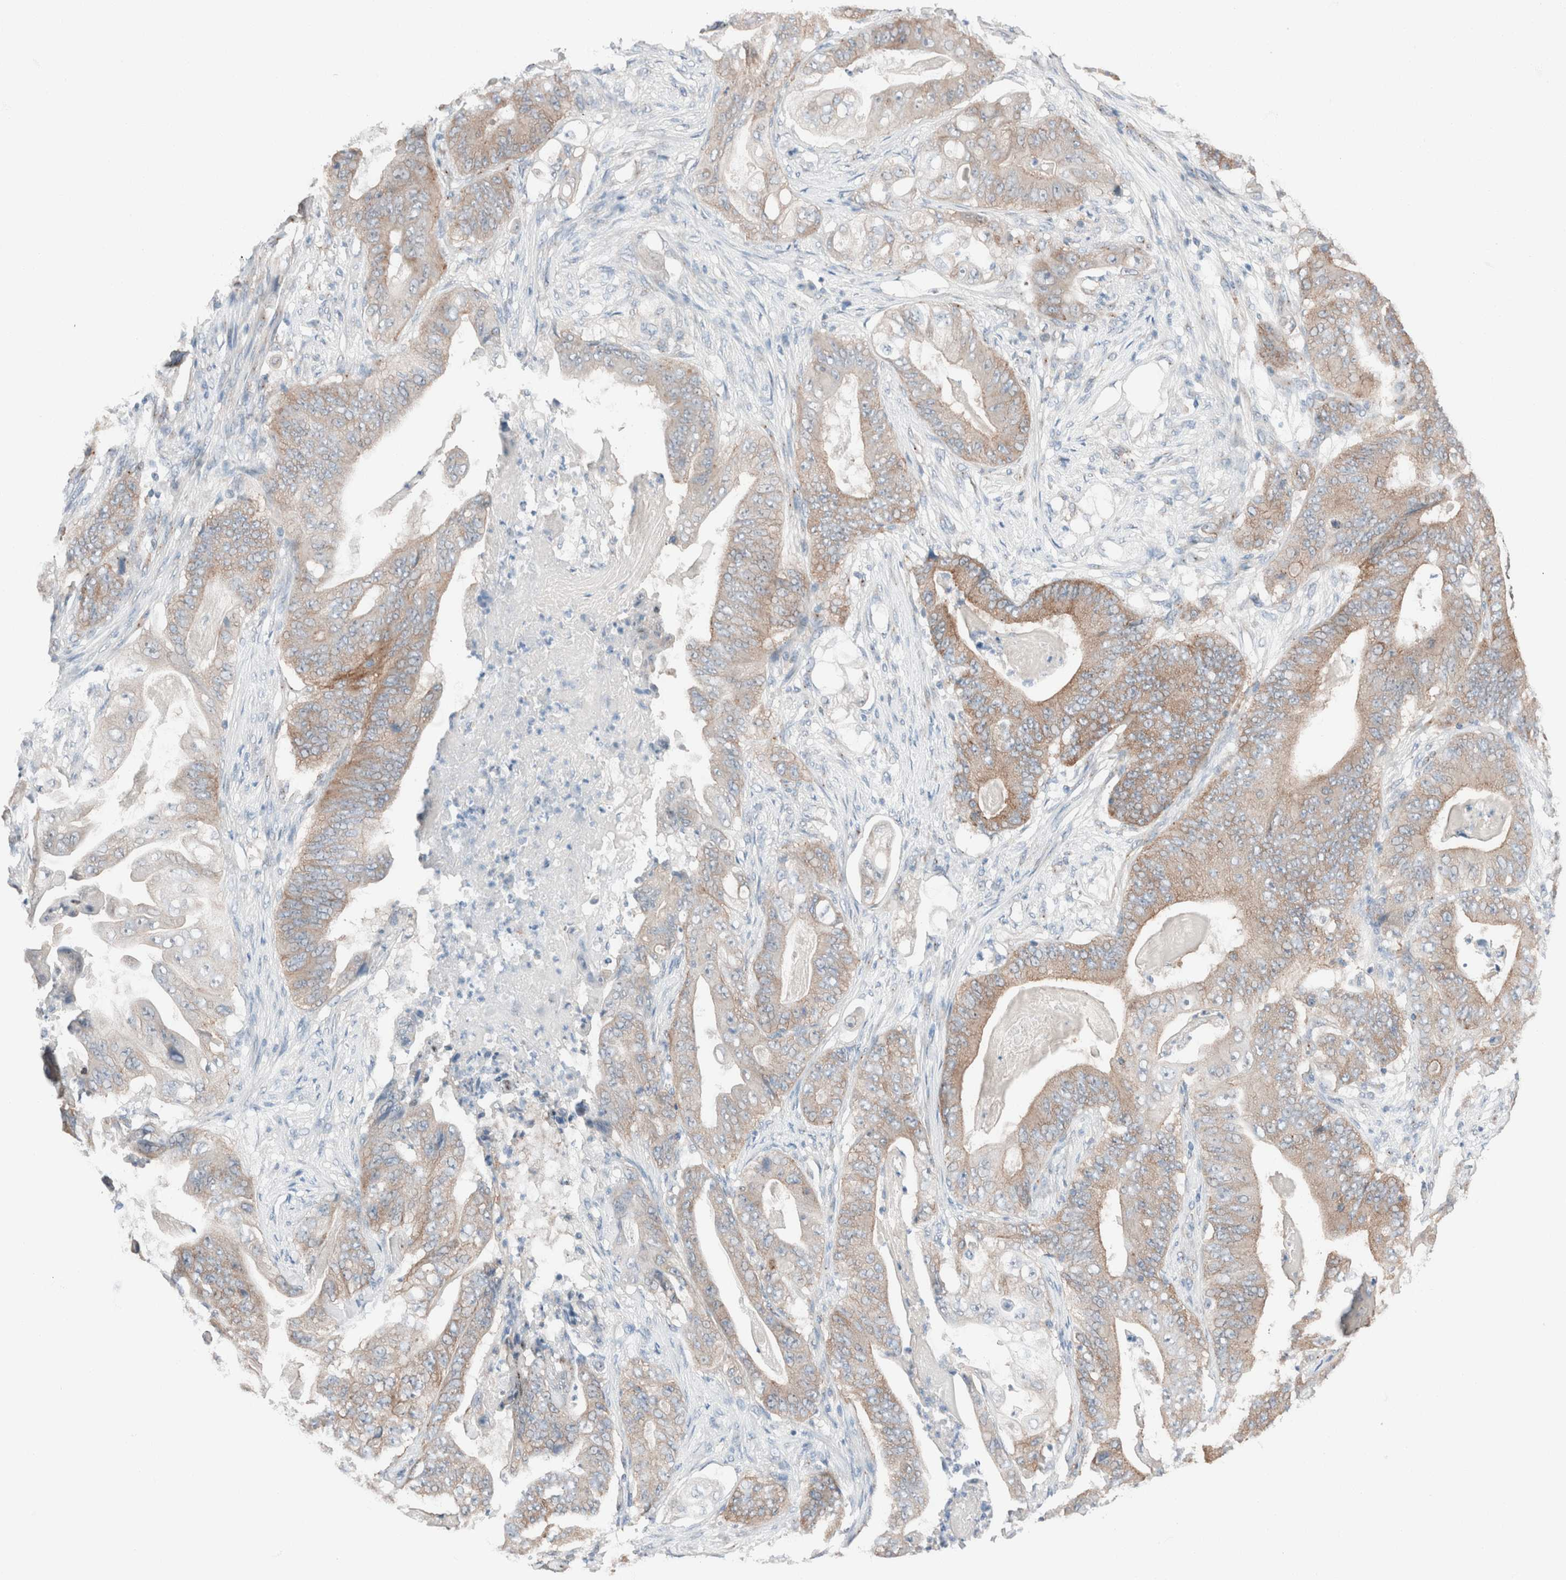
{"staining": {"intensity": "moderate", "quantity": ">75%", "location": "cytoplasmic/membranous"}, "tissue": "stomach cancer", "cell_type": "Tumor cells", "image_type": "cancer", "snomed": [{"axis": "morphology", "description": "Adenocarcinoma, NOS"}, {"axis": "topography", "description": "Stomach"}], "caption": "High-magnification brightfield microscopy of stomach adenocarcinoma stained with DAB (3,3'-diaminobenzidine) (brown) and counterstained with hematoxylin (blue). tumor cells exhibit moderate cytoplasmic/membranous staining is present in about>75% of cells.", "gene": "CASC3", "patient": {"sex": "female", "age": 73}}